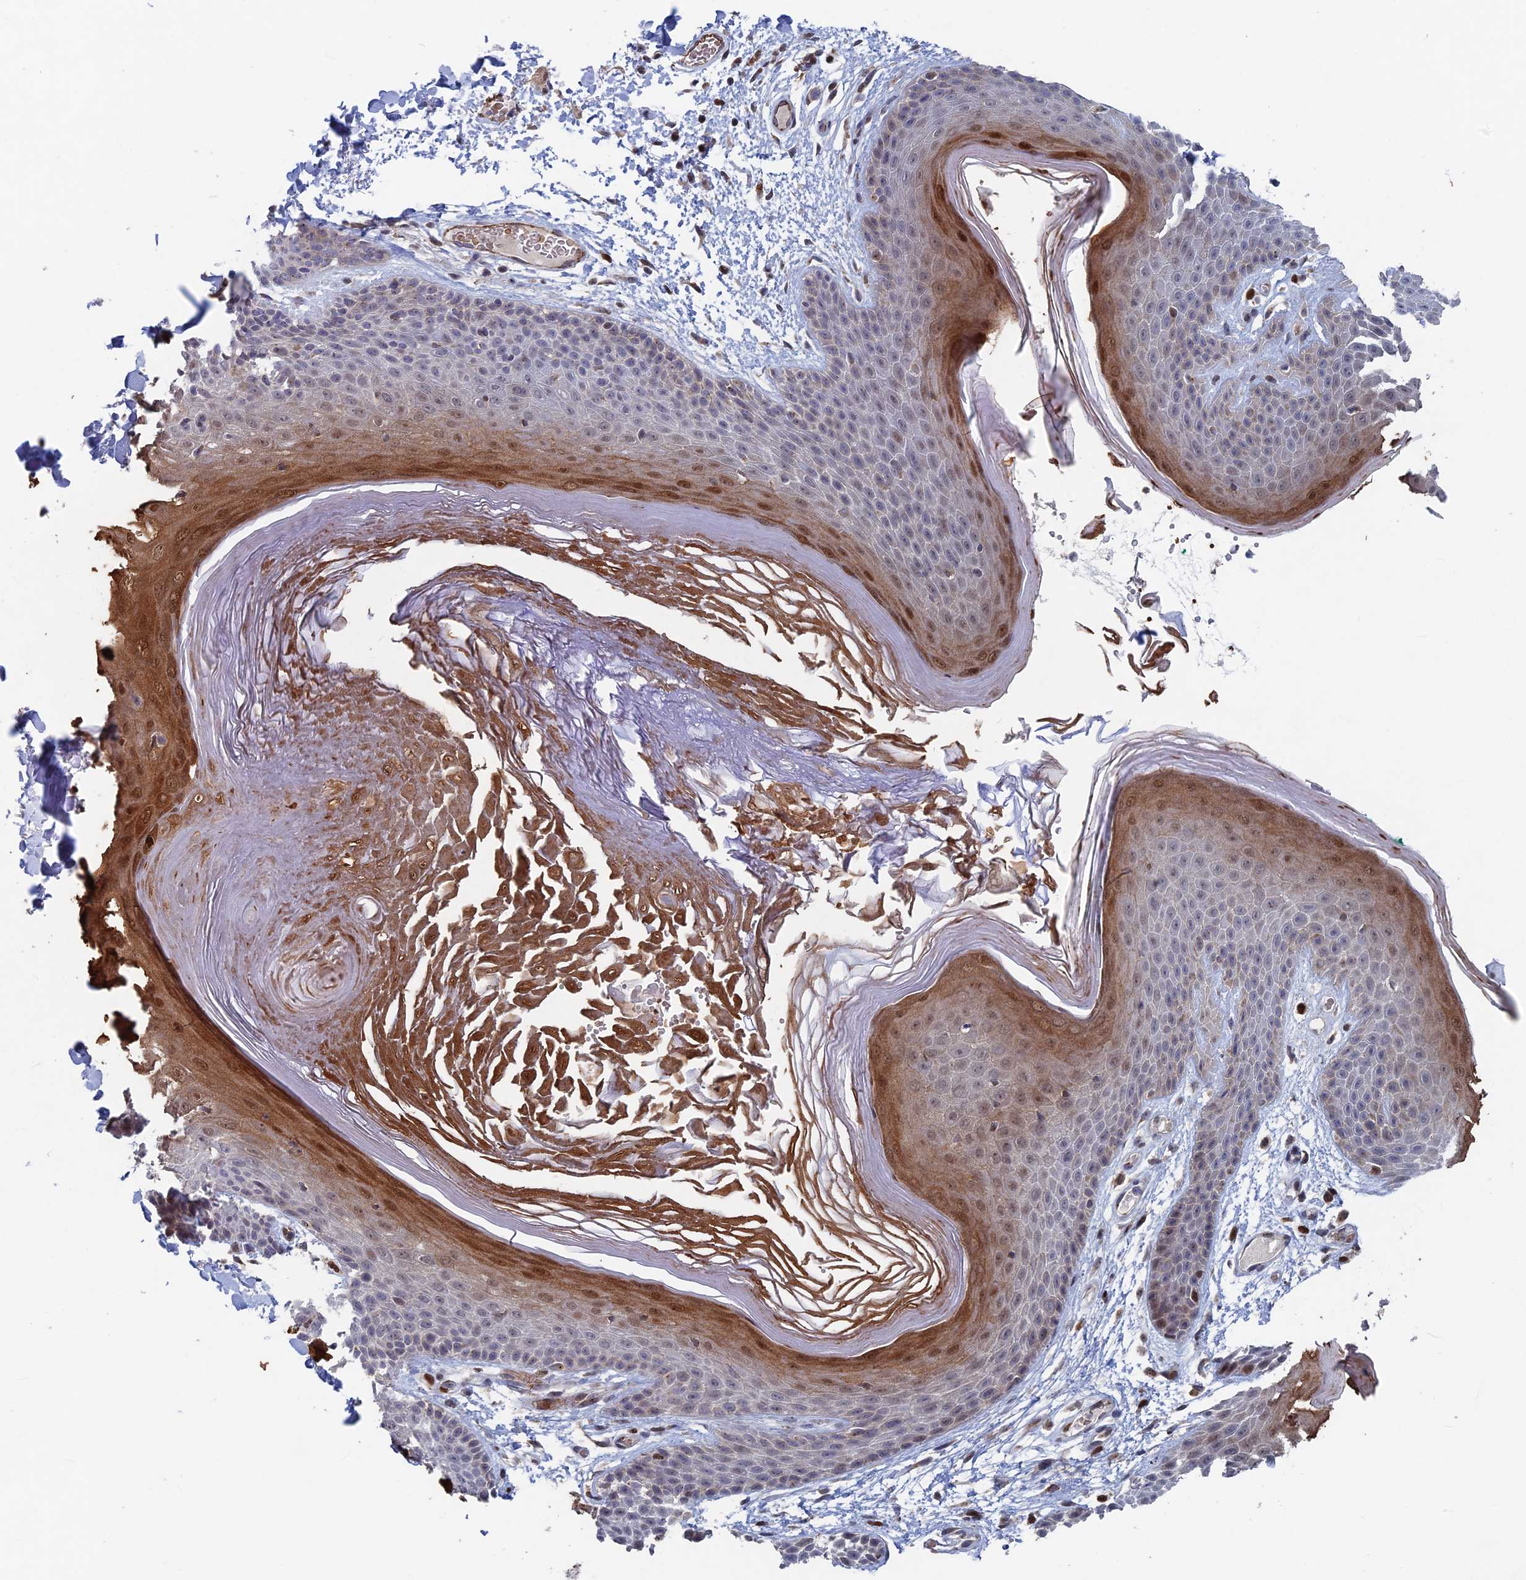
{"staining": {"intensity": "strong", "quantity": "<25%", "location": "cytoplasmic/membranous,nuclear"}, "tissue": "skin", "cell_type": "Epidermal cells", "image_type": "normal", "snomed": [{"axis": "morphology", "description": "Normal tissue, NOS"}, {"axis": "topography", "description": "Anal"}], "caption": "Immunohistochemical staining of unremarkable human skin shows <25% levels of strong cytoplasmic/membranous,nuclear protein expression in about <25% of epidermal cells. The protein of interest is stained brown, and the nuclei are stained in blue (DAB IHC with brightfield microscopy, high magnification).", "gene": "SH3D21", "patient": {"sex": "male", "age": 74}}